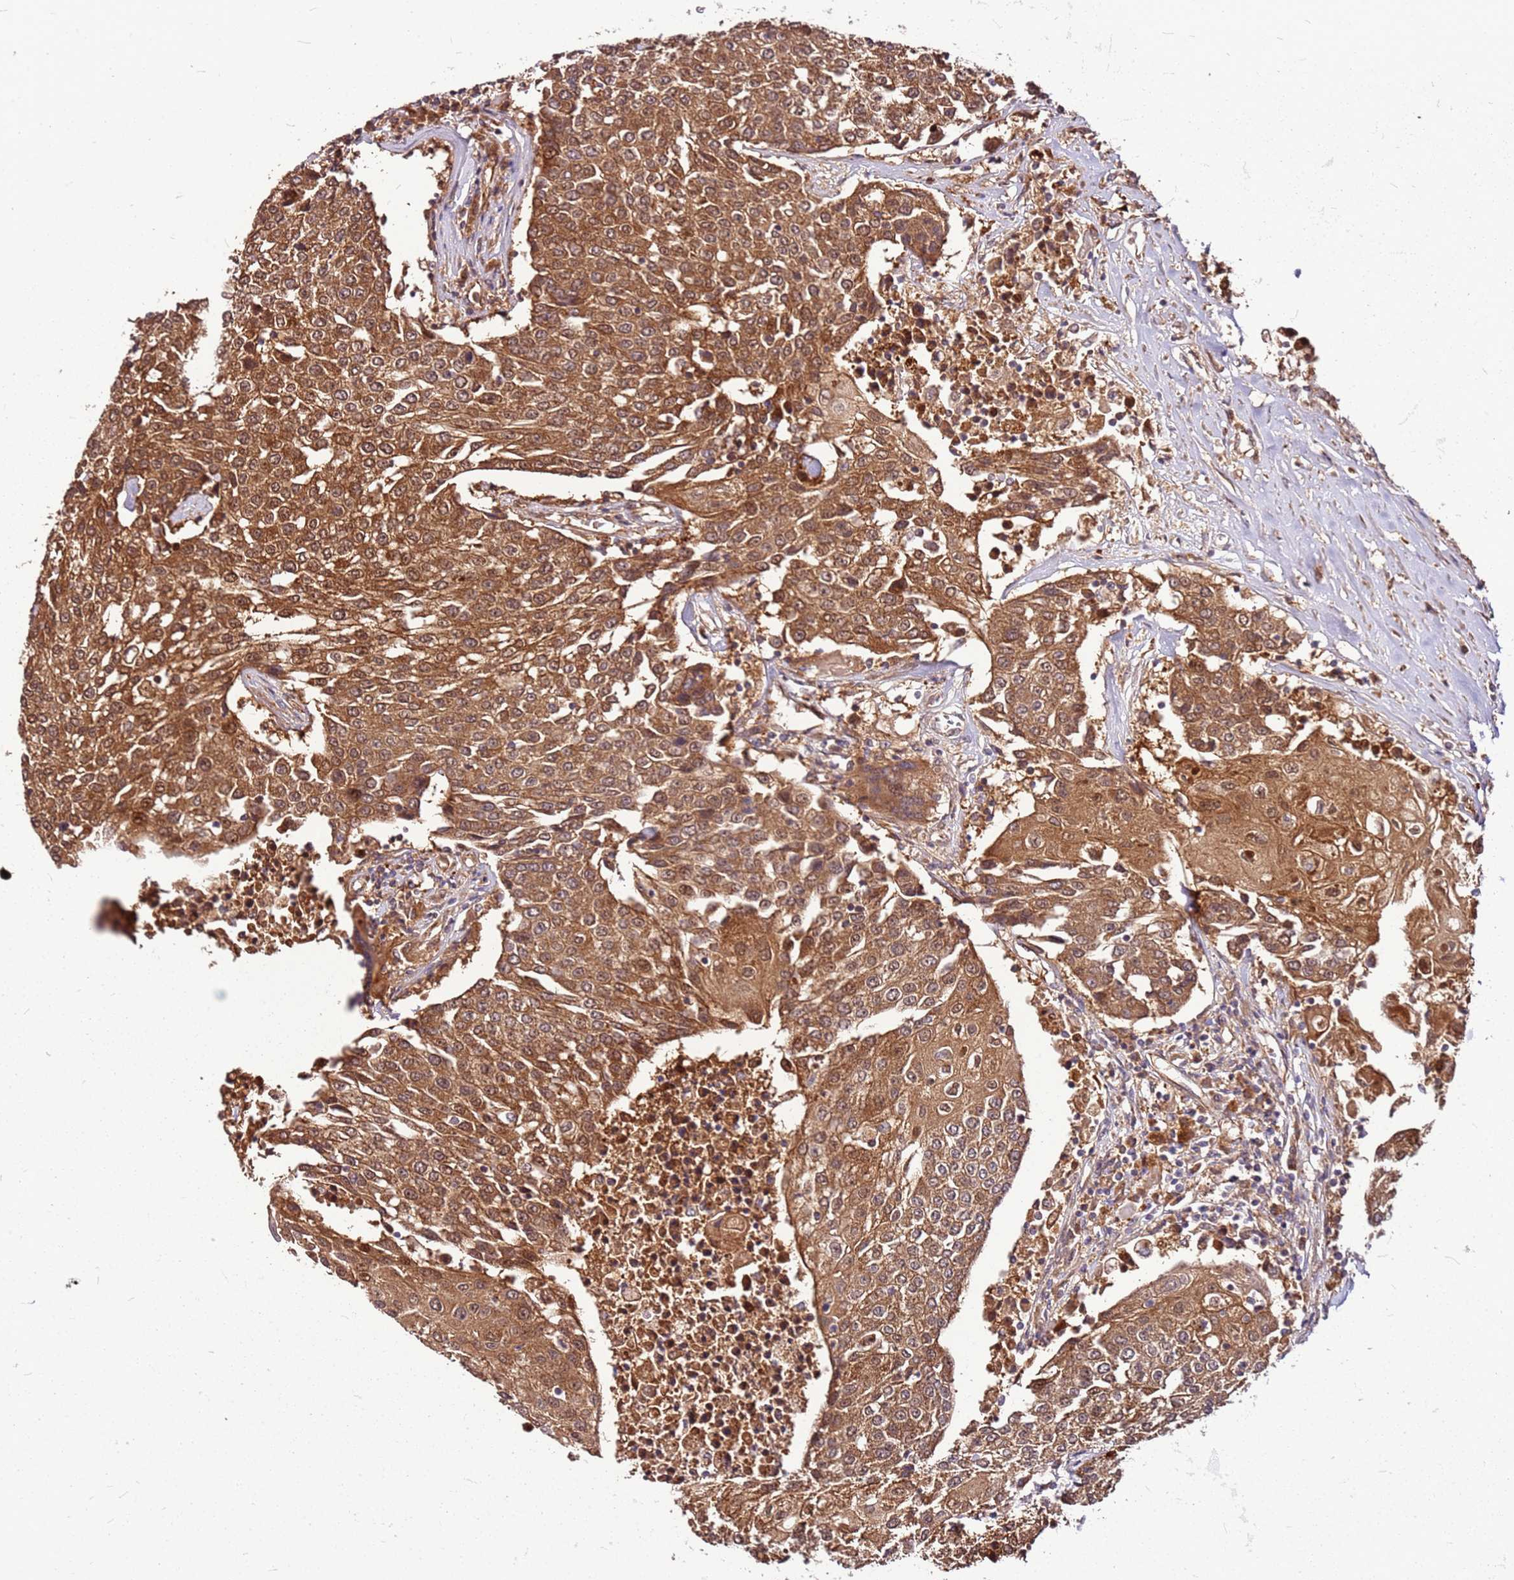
{"staining": {"intensity": "moderate", "quantity": ">75%", "location": "cytoplasmic/membranous"}, "tissue": "urothelial cancer", "cell_type": "Tumor cells", "image_type": "cancer", "snomed": [{"axis": "morphology", "description": "Urothelial carcinoma, High grade"}, {"axis": "topography", "description": "Urinary bladder"}], "caption": "Immunohistochemistry (IHC) staining of urothelial cancer, which displays medium levels of moderate cytoplasmic/membranous staining in about >75% of tumor cells indicating moderate cytoplasmic/membranous protein positivity. The staining was performed using DAB (3,3'-diaminobenzidine) (brown) for protein detection and nuclei were counterstained in hematoxylin (blue).", "gene": "LYPLAL1", "patient": {"sex": "female", "age": 85}}